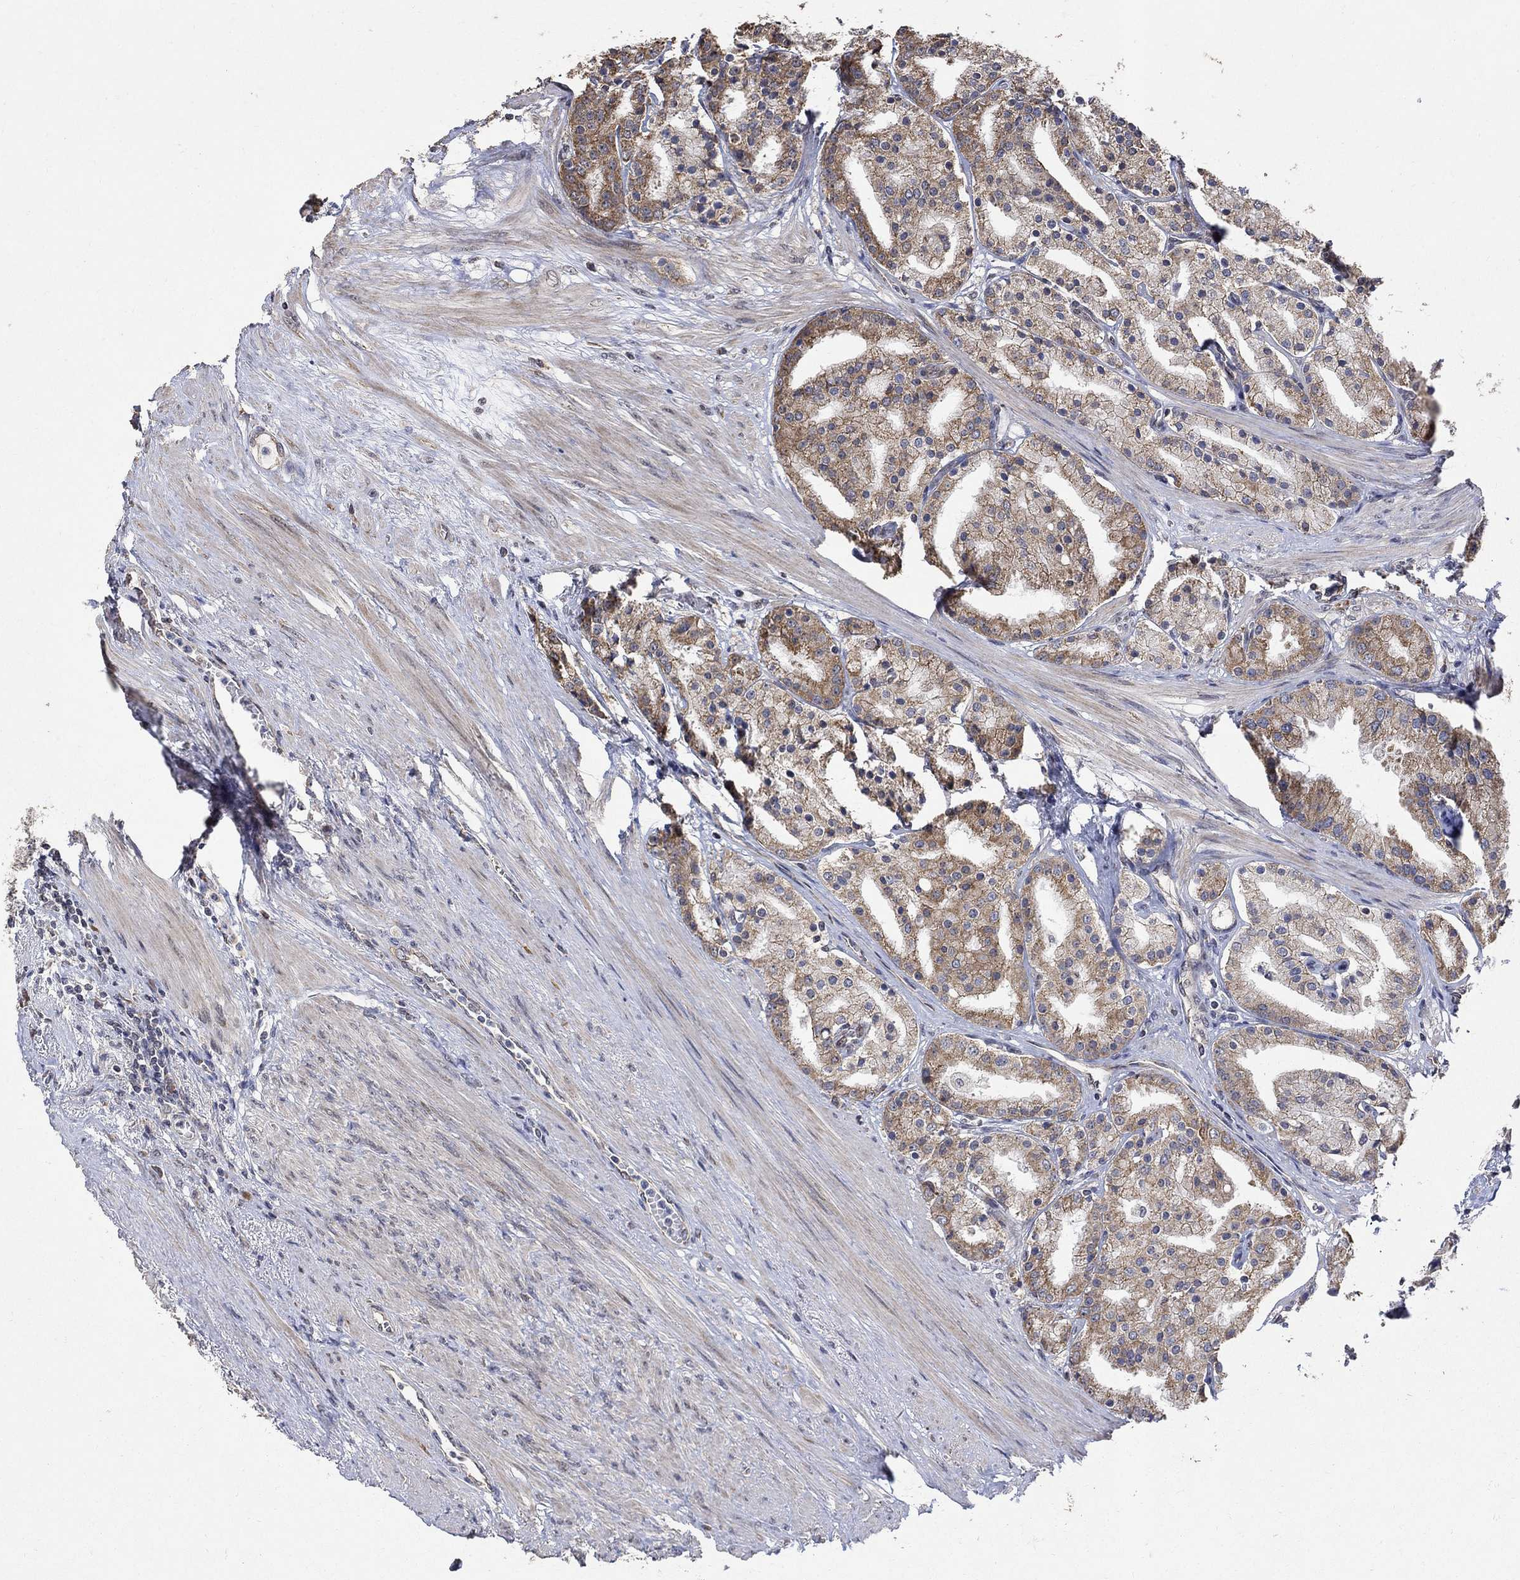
{"staining": {"intensity": "strong", "quantity": "25%-75%", "location": "cytoplasmic/membranous"}, "tissue": "prostate cancer", "cell_type": "Tumor cells", "image_type": "cancer", "snomed": [{"axis": "morphology", "description": "Adenocarcinoma, NOS"}, {"axis": "topography", "description": "Prostate"}], "caption": "Adenocarcinoma (prostate) stained with a brown dye demonstrates strong cytoplasmic/membranous positive staining in approximately 25%-75% of tumor cells.", "gene": "ANKRA2", "patient": {"sex": "male", "age": 69}}